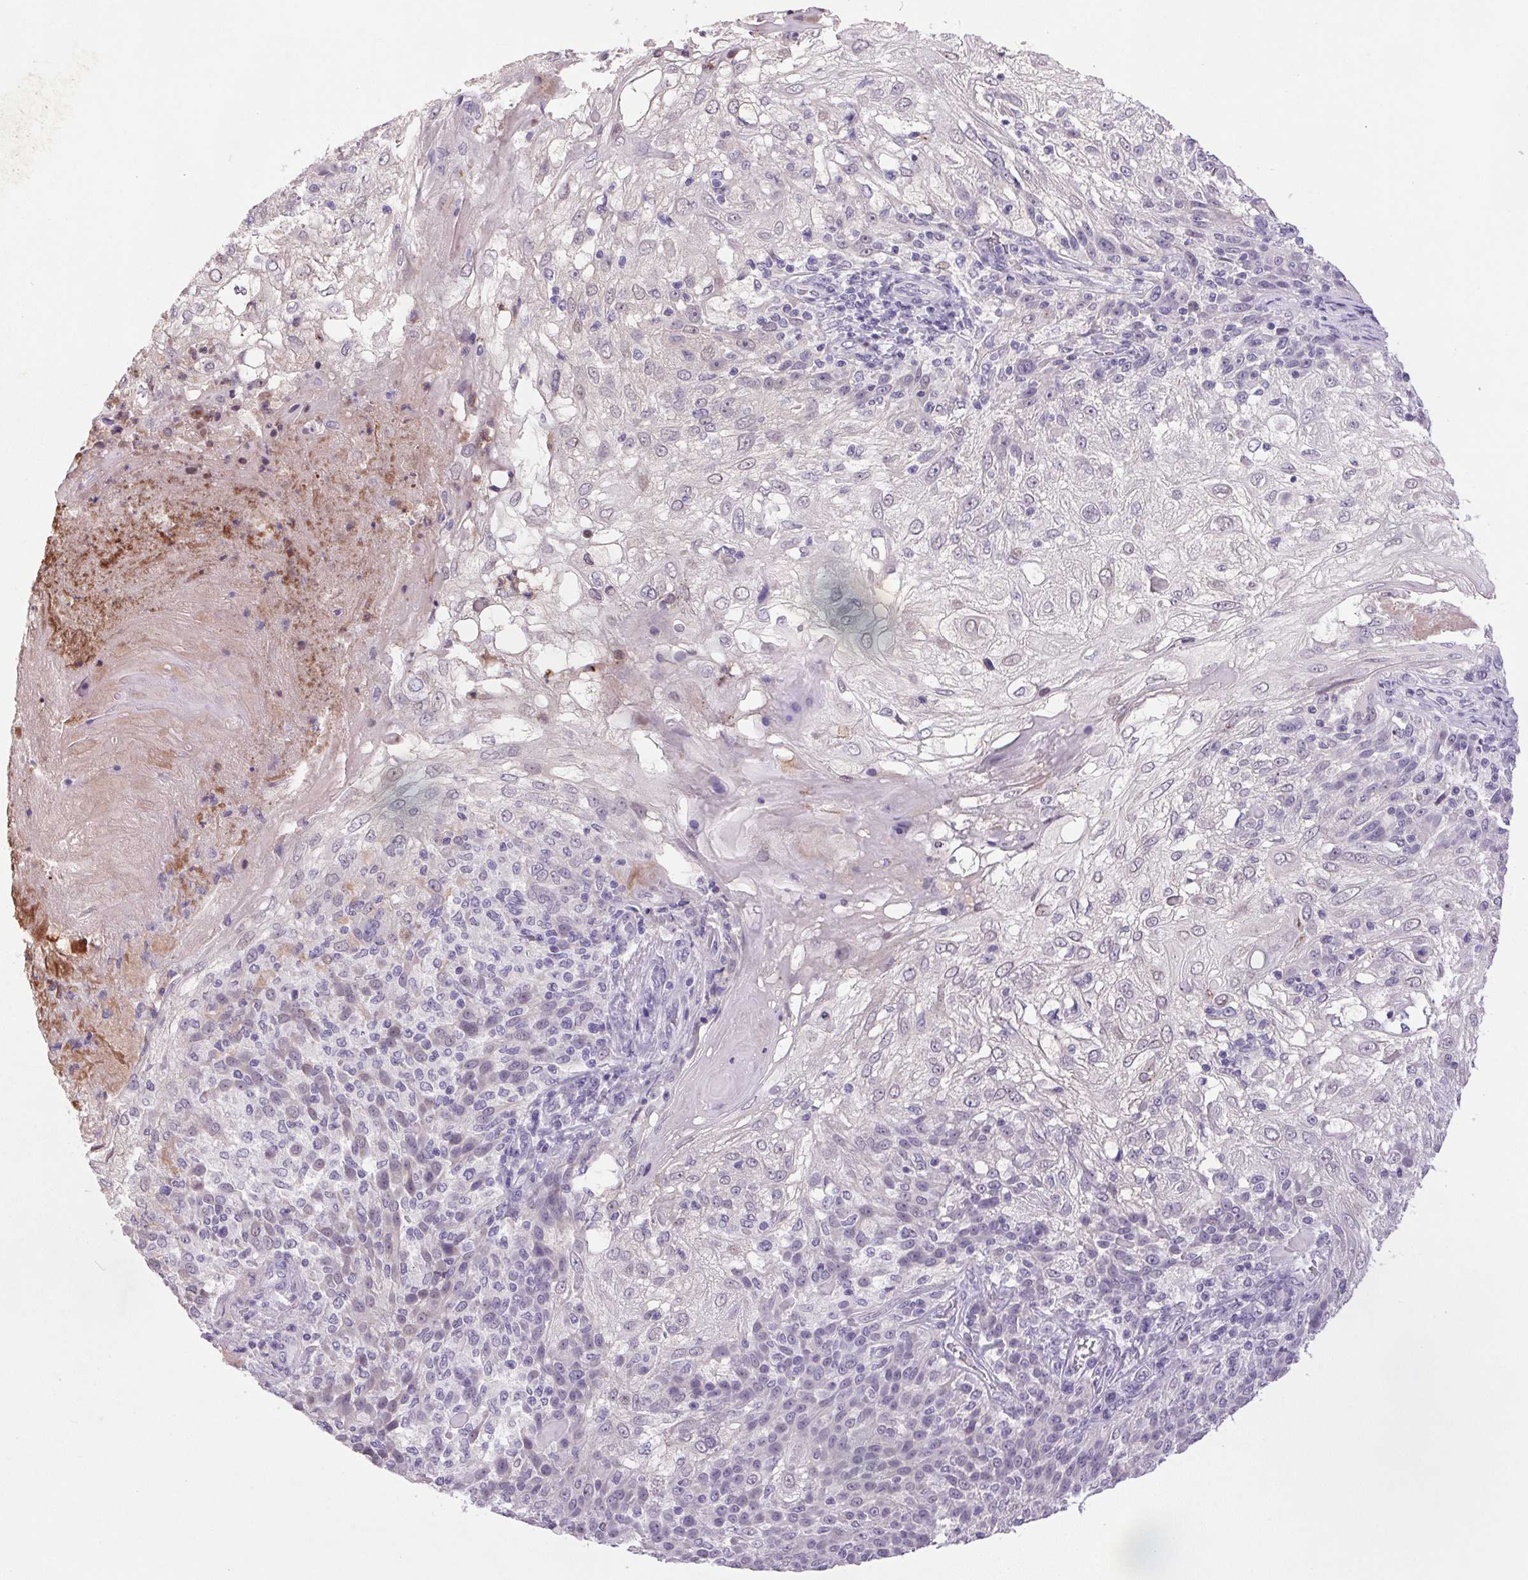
{"staining": {"intensity": "negative", "quantity": "none", "location": "none"}, "tissue": "skin cancer", "cell_type": "Tumor cells", "image_type": "cancer", "snomed": [{"axis": "morphology", "description": "Normal tissue, NOS"}, {"axis": "morphology", "description": "Squamous cell carcinoma, NOS"}, {"axis": "topography", "description": "Skin"}], "caption": "A histopathology image of human skin cancer is negative for staining in tumor cells.", "gene": "TRDN", "patient": {"sex": "female", "age": 83}}